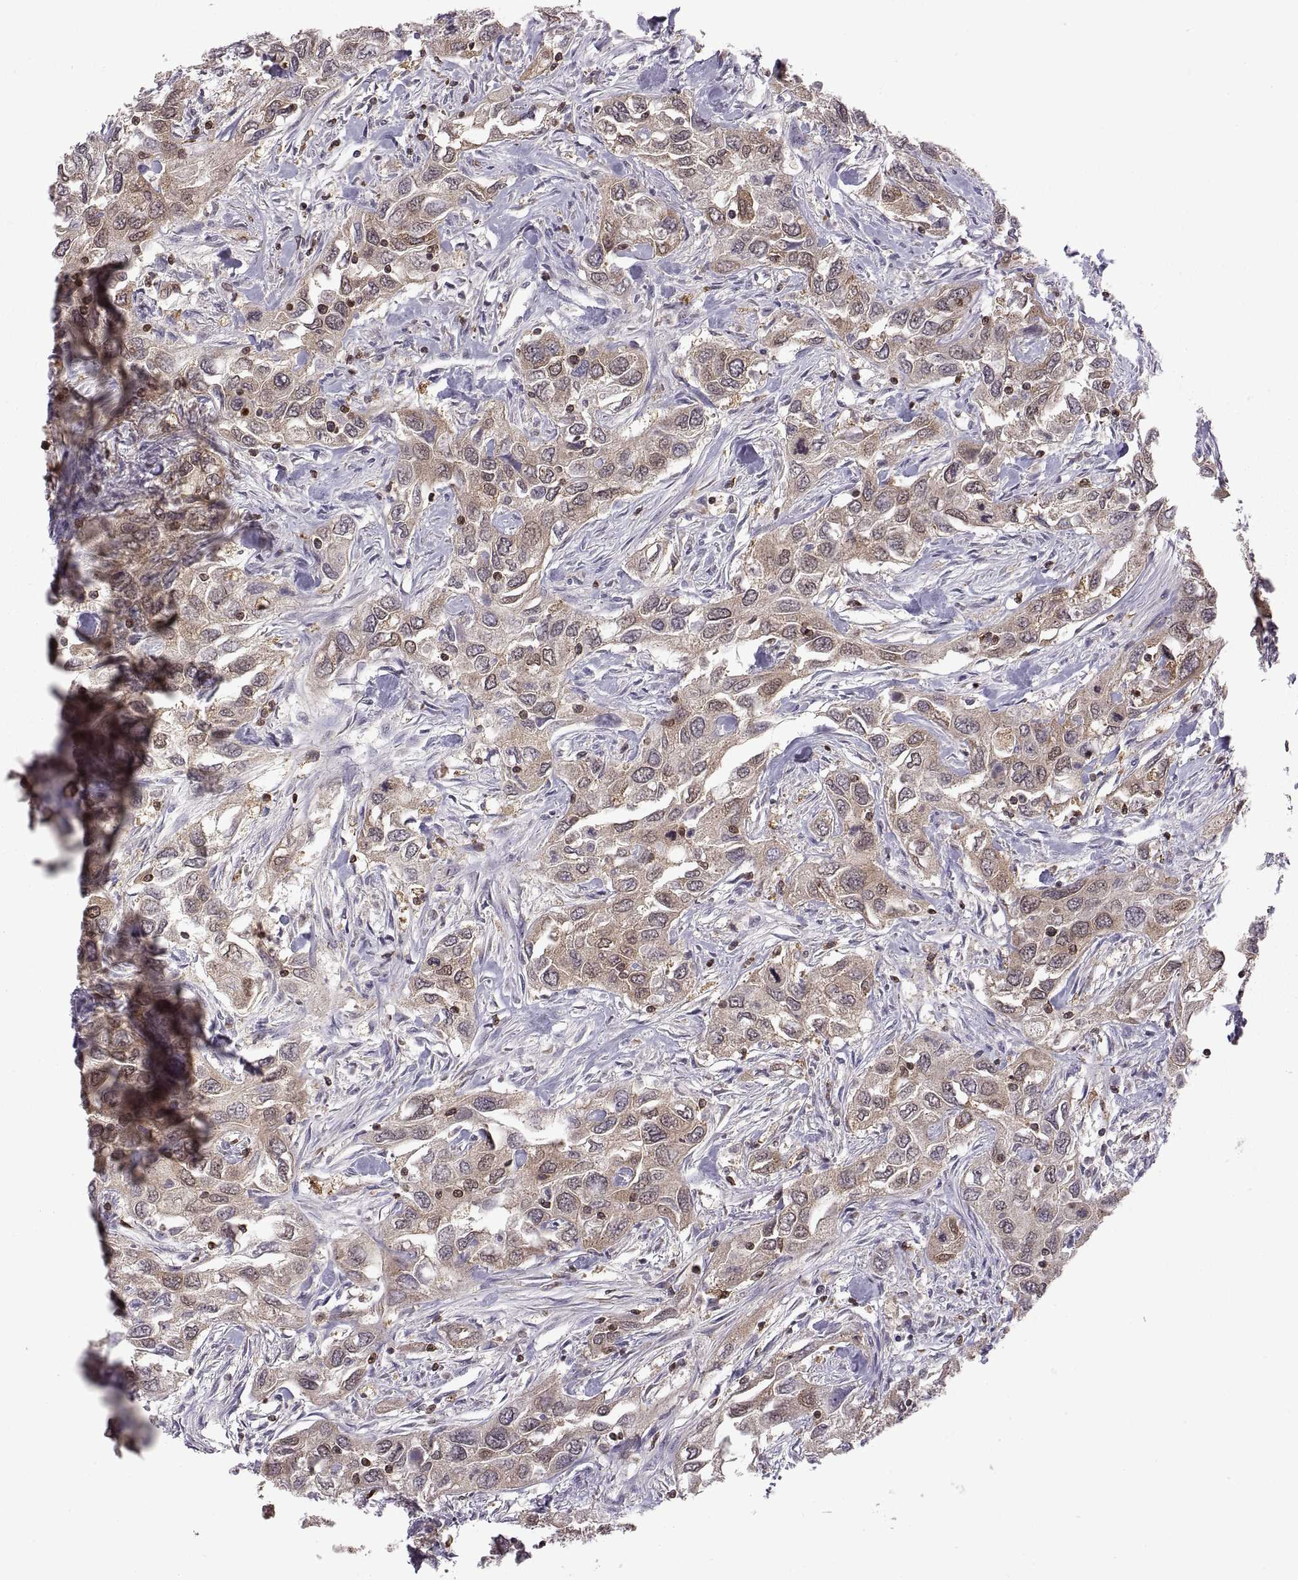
{"staining": {"intensity": "moderate", "quantity": "<25%", "location": "cytoplasmic/membranous"}, "tissue": "urothelial cancer", "cell_type": "Tumor cells", "image_type": "cancer", "snomed": [{"axis": "morphology", "description": "Urothelial carcinoma, High grade"}, {"axis": "topography", "description": "Urinary bladder"}], "caption": "High-grade urothelial carcinoma stained for a protein reveals moderate cytoplasmic/membranous positivity in tumor cells.", "gene": "EZR", "patient": {"sex": "male", "age": 76}}